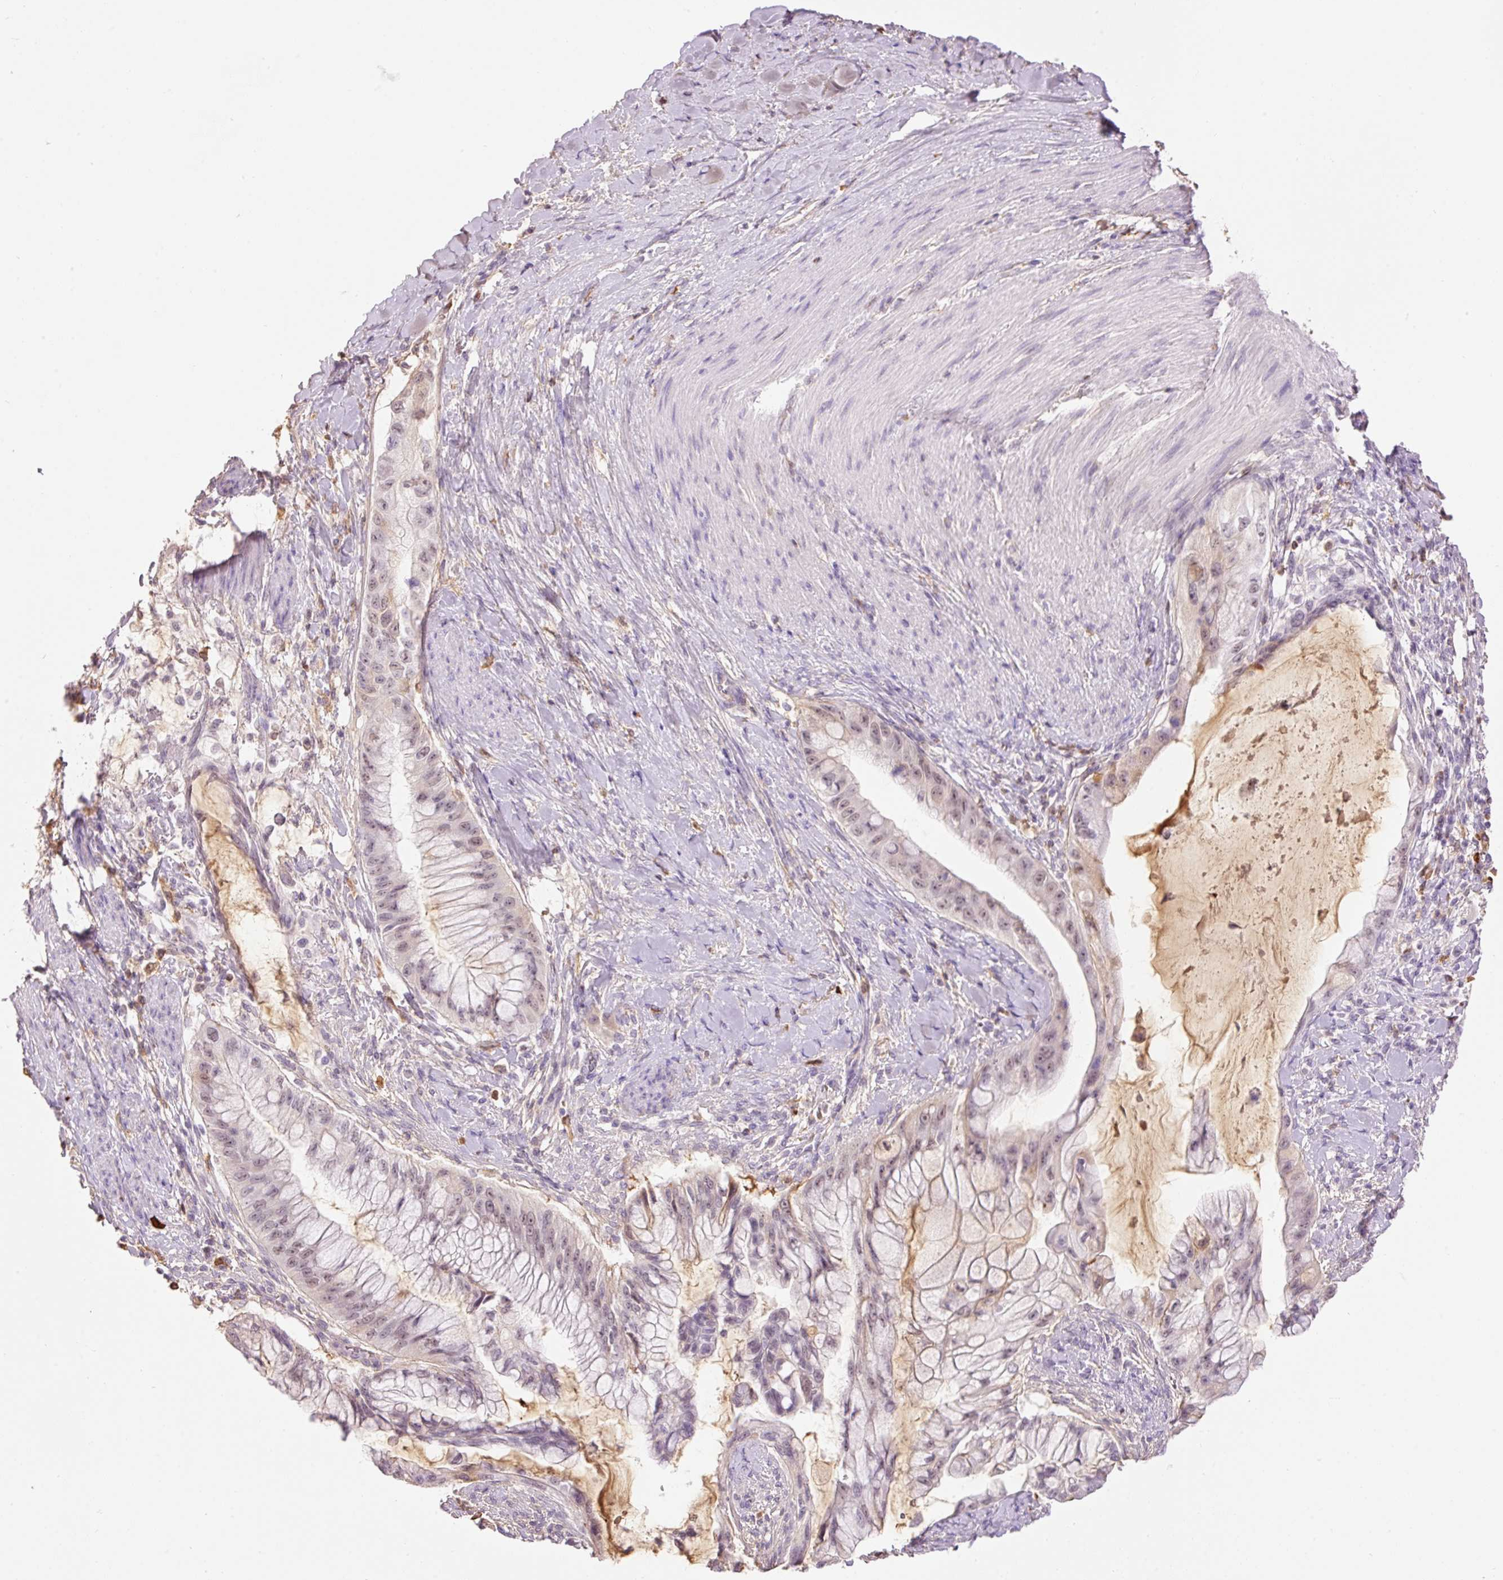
{"staining": {"intensity": "weak", "quantity": "25%-75%", "location": "nuclear"}, "tissue": "pancreatic cancer", "cell_type": "Tumor cells", "image_type": "cancer", "snomed": [{"axis": "morphology", "description": "Adenocarcinoma, NOS"}, {"axis": "topography", "description": "Pancreas"}], "caption": "Immunohistochemical staining of human pancreatic cancer (adenocarcinoma) reveals low levels of weak nuclear protein expression in approximately 25%-75% of tumor cells.", "gene": "PRPF38B", "patient": {"sex": "male", "age": 48}}